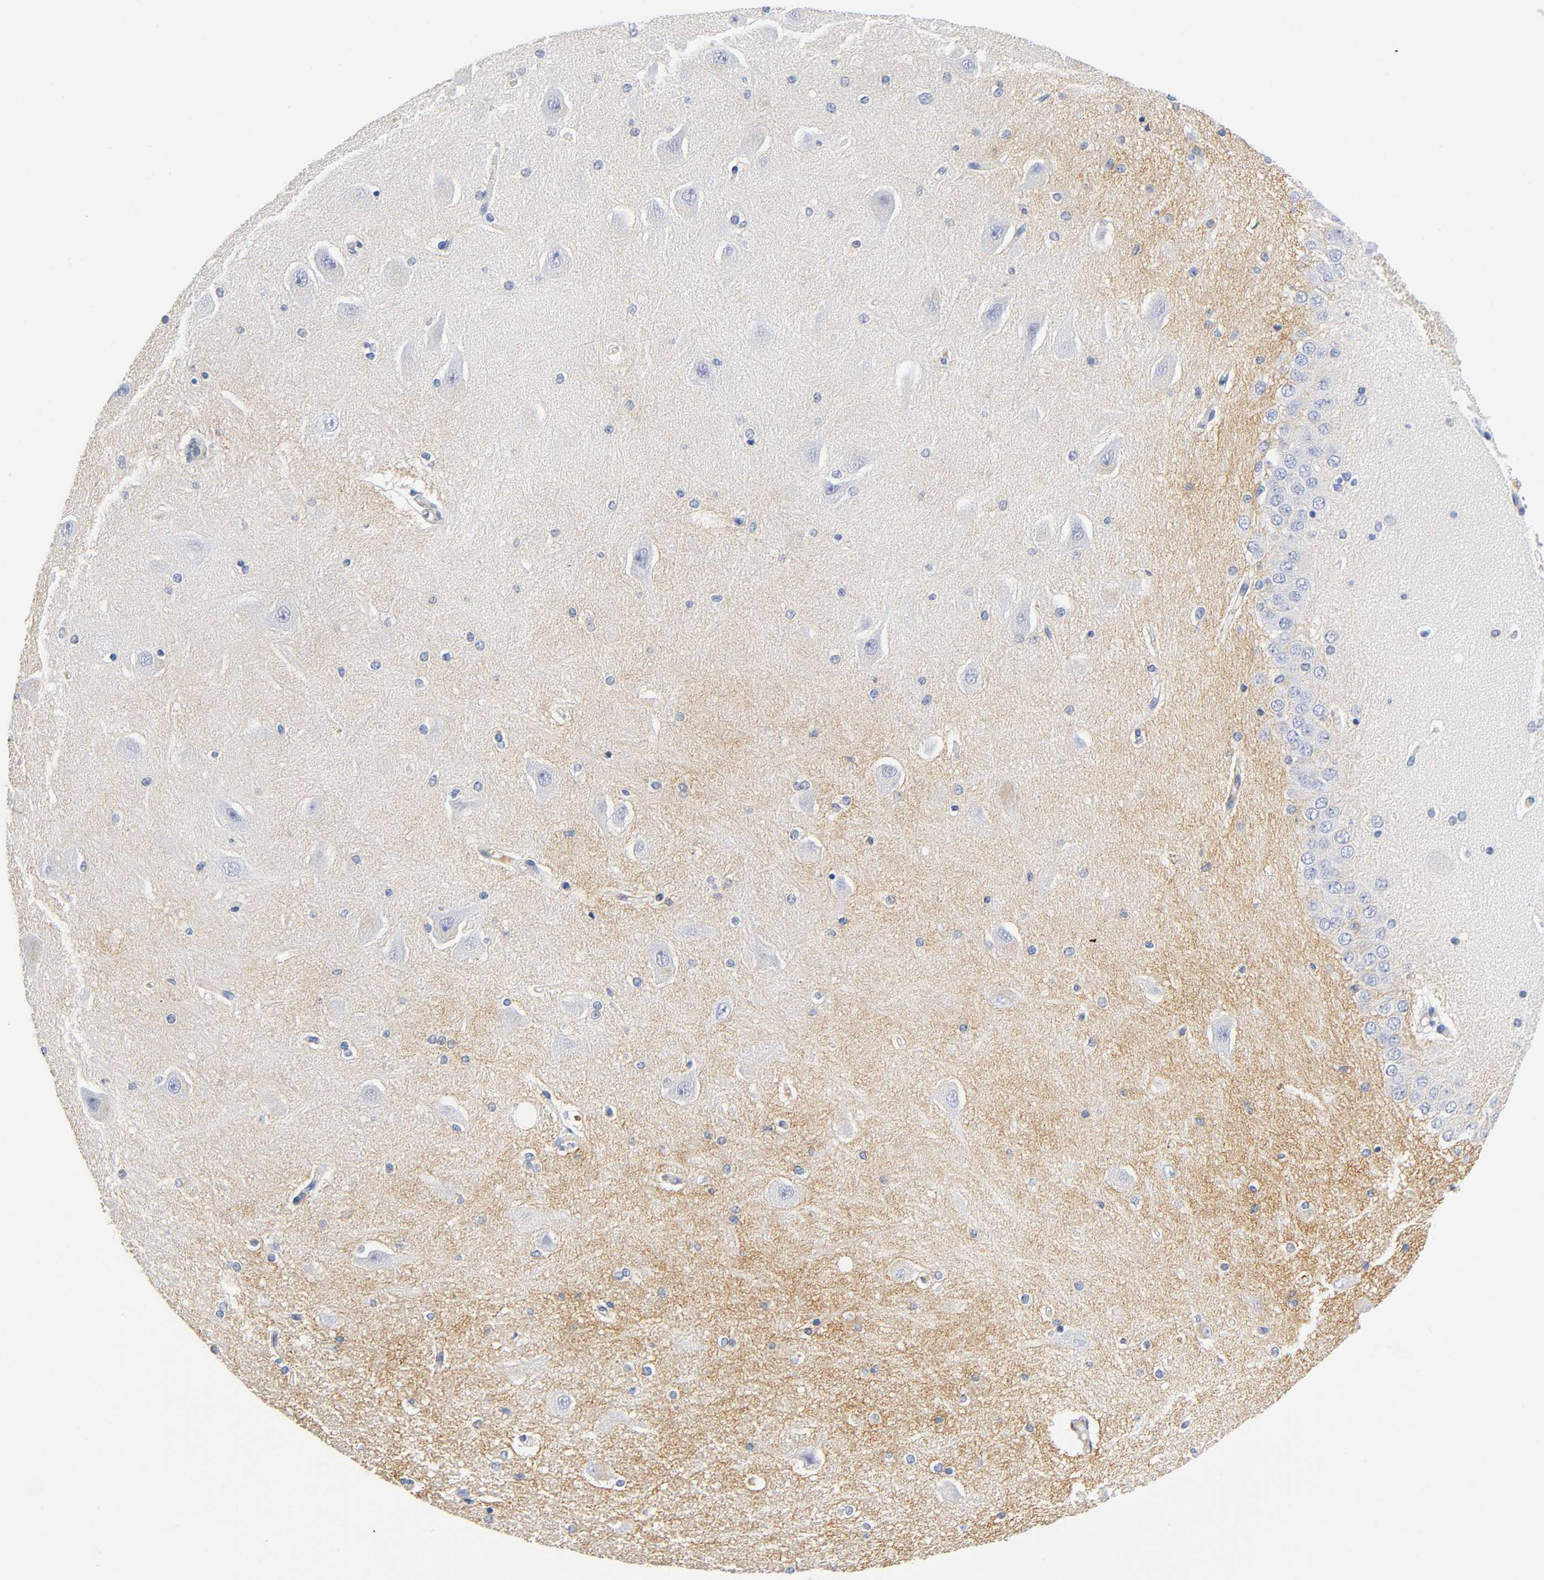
{"staining": {"intensity": "moderate", "quantity": "25%-75%", "location": "cytoplasmic/membranous"}, "tissue": "hippocampus", "cell_type": "Glial cells", "image_type": "normal", "snomed": [{"axis": "morphology", "description": "Normal tissue, NOS"}, {"axis": "topography", "description": "Hippocampus"}], "caption": "Immunohistochemistry (DAB) staining of normal hippocampus shows moderate cytoplasmic/membranous protein staining in approximately 25%-75% of glial cells.", "gene": "TNC", "patient": {"sex": "female", "age": 54}}